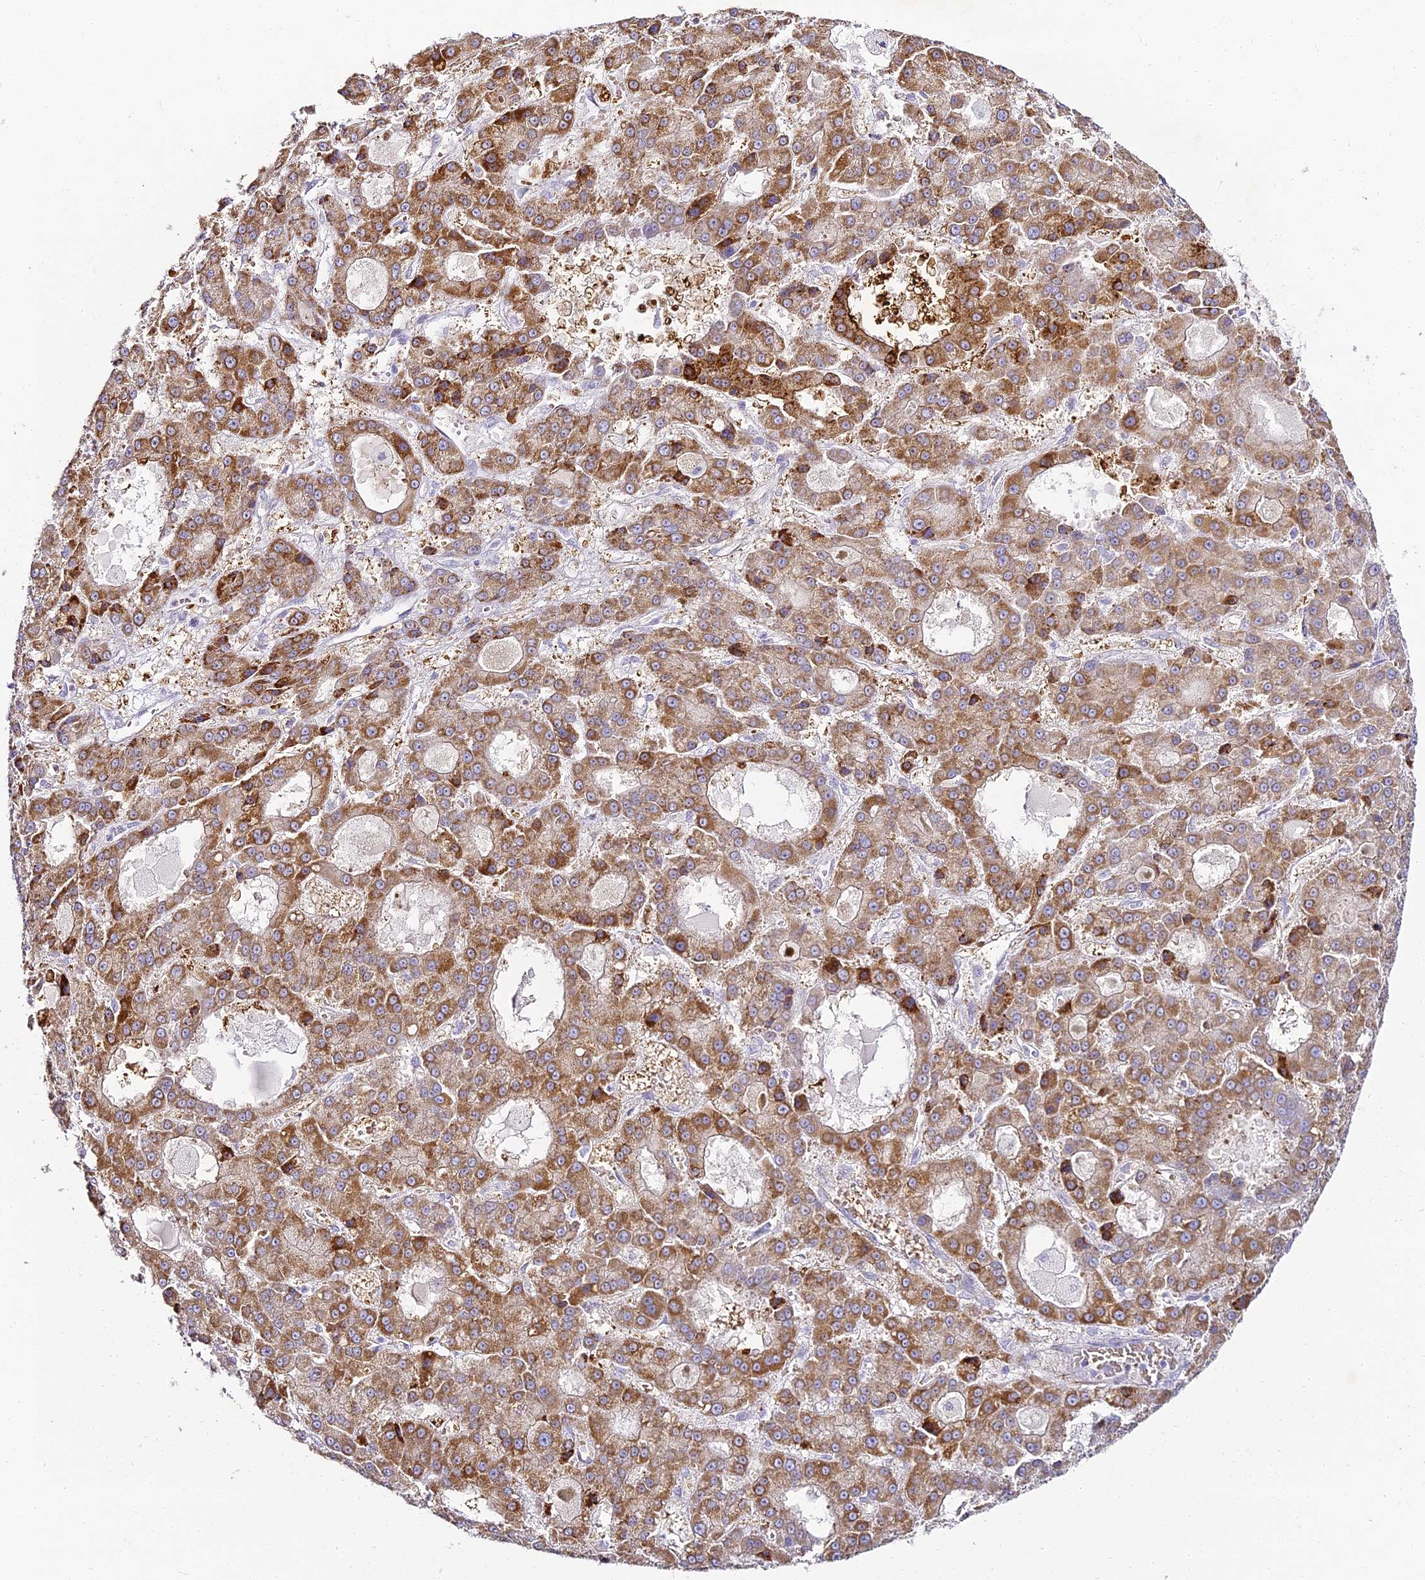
{"staining": {"intensity": "moderate", "quantity": ">75%", "location": "cytoplasmic/membranous"}, "tissue": "liver cancer", "cell_type": "Tumor cells", "image_type": "cancer", "snomed": [{"axis": "morphology", "description": "Carcinoma, Hepatocellular, NOS"}, {"axis": "topography", "description": "Liver"}], "caption": "Moderate cytoplasmic/membranous staining is appreciated in about >75% of tumor cells in liver hepatocellular carcinoma.", "gene": "ALPG", "patient": {"sex": "male", "age": 70}}